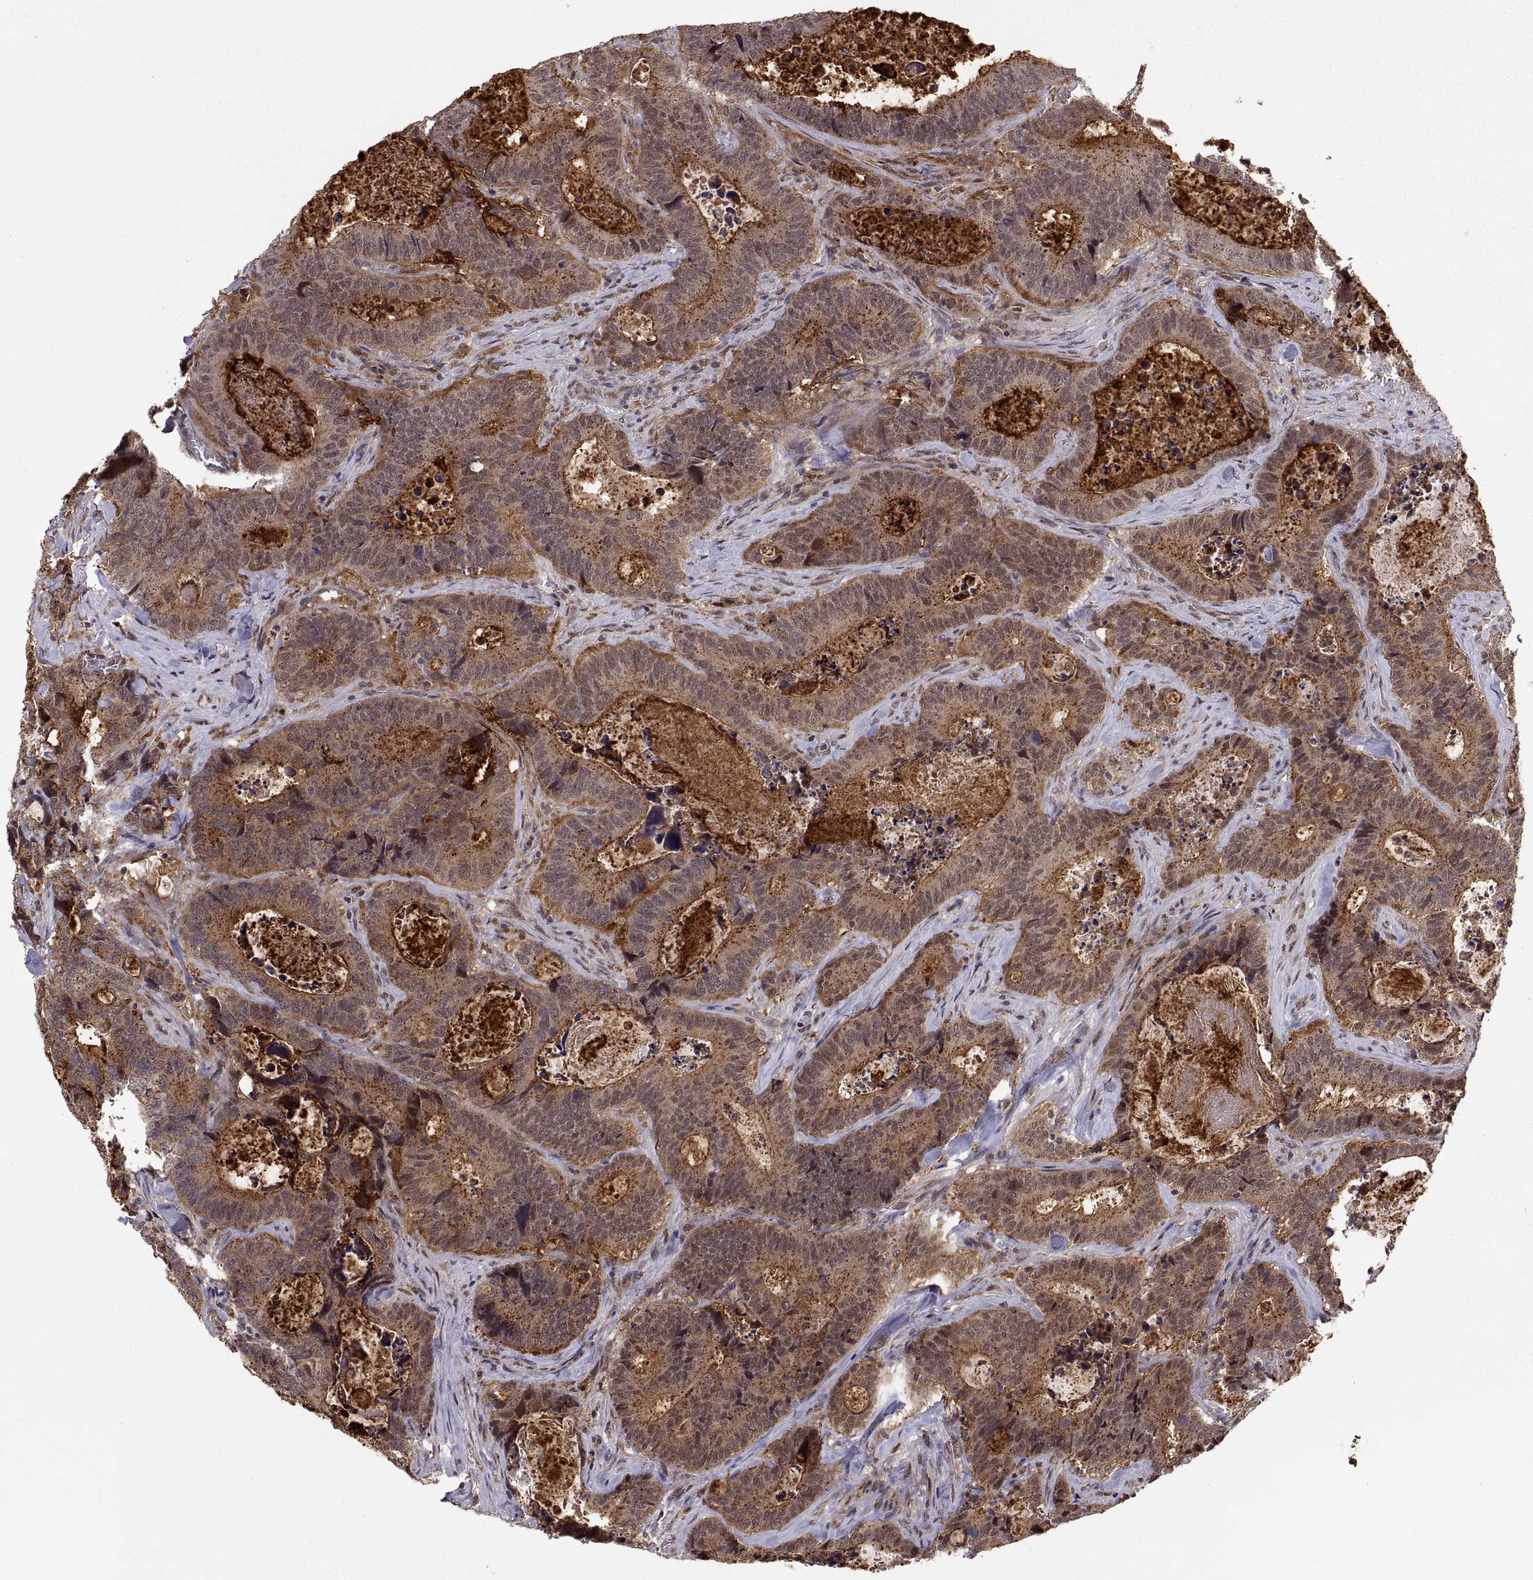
{"staining": {"intensity": "moderate", "quantity": ">75%", "location": "cytoplasmic/membranous"}, "tissue": "colorectal cancer", "cell_type": "Tumor cells", "image_type": "cancer", "snomed": [{"axis": "morphology", "description": "Adenocarcinoma, NOS"}, {"axis": "topography", "description": "Colon"}], "caption": "Tumor cells demonstrate medium levels of moderate cytoplasmic/membranous expression in about >75% of cells in human colorectal cancer (adenocarcinoma). The staining was performed using DAB (3,3'-diaminobenzidine), with brown indicating positive protein expression. Nuclei are stained blue with hematoxylin.", "gene": "PSMC2", "patient": {"sex": "female", "age": 82}}